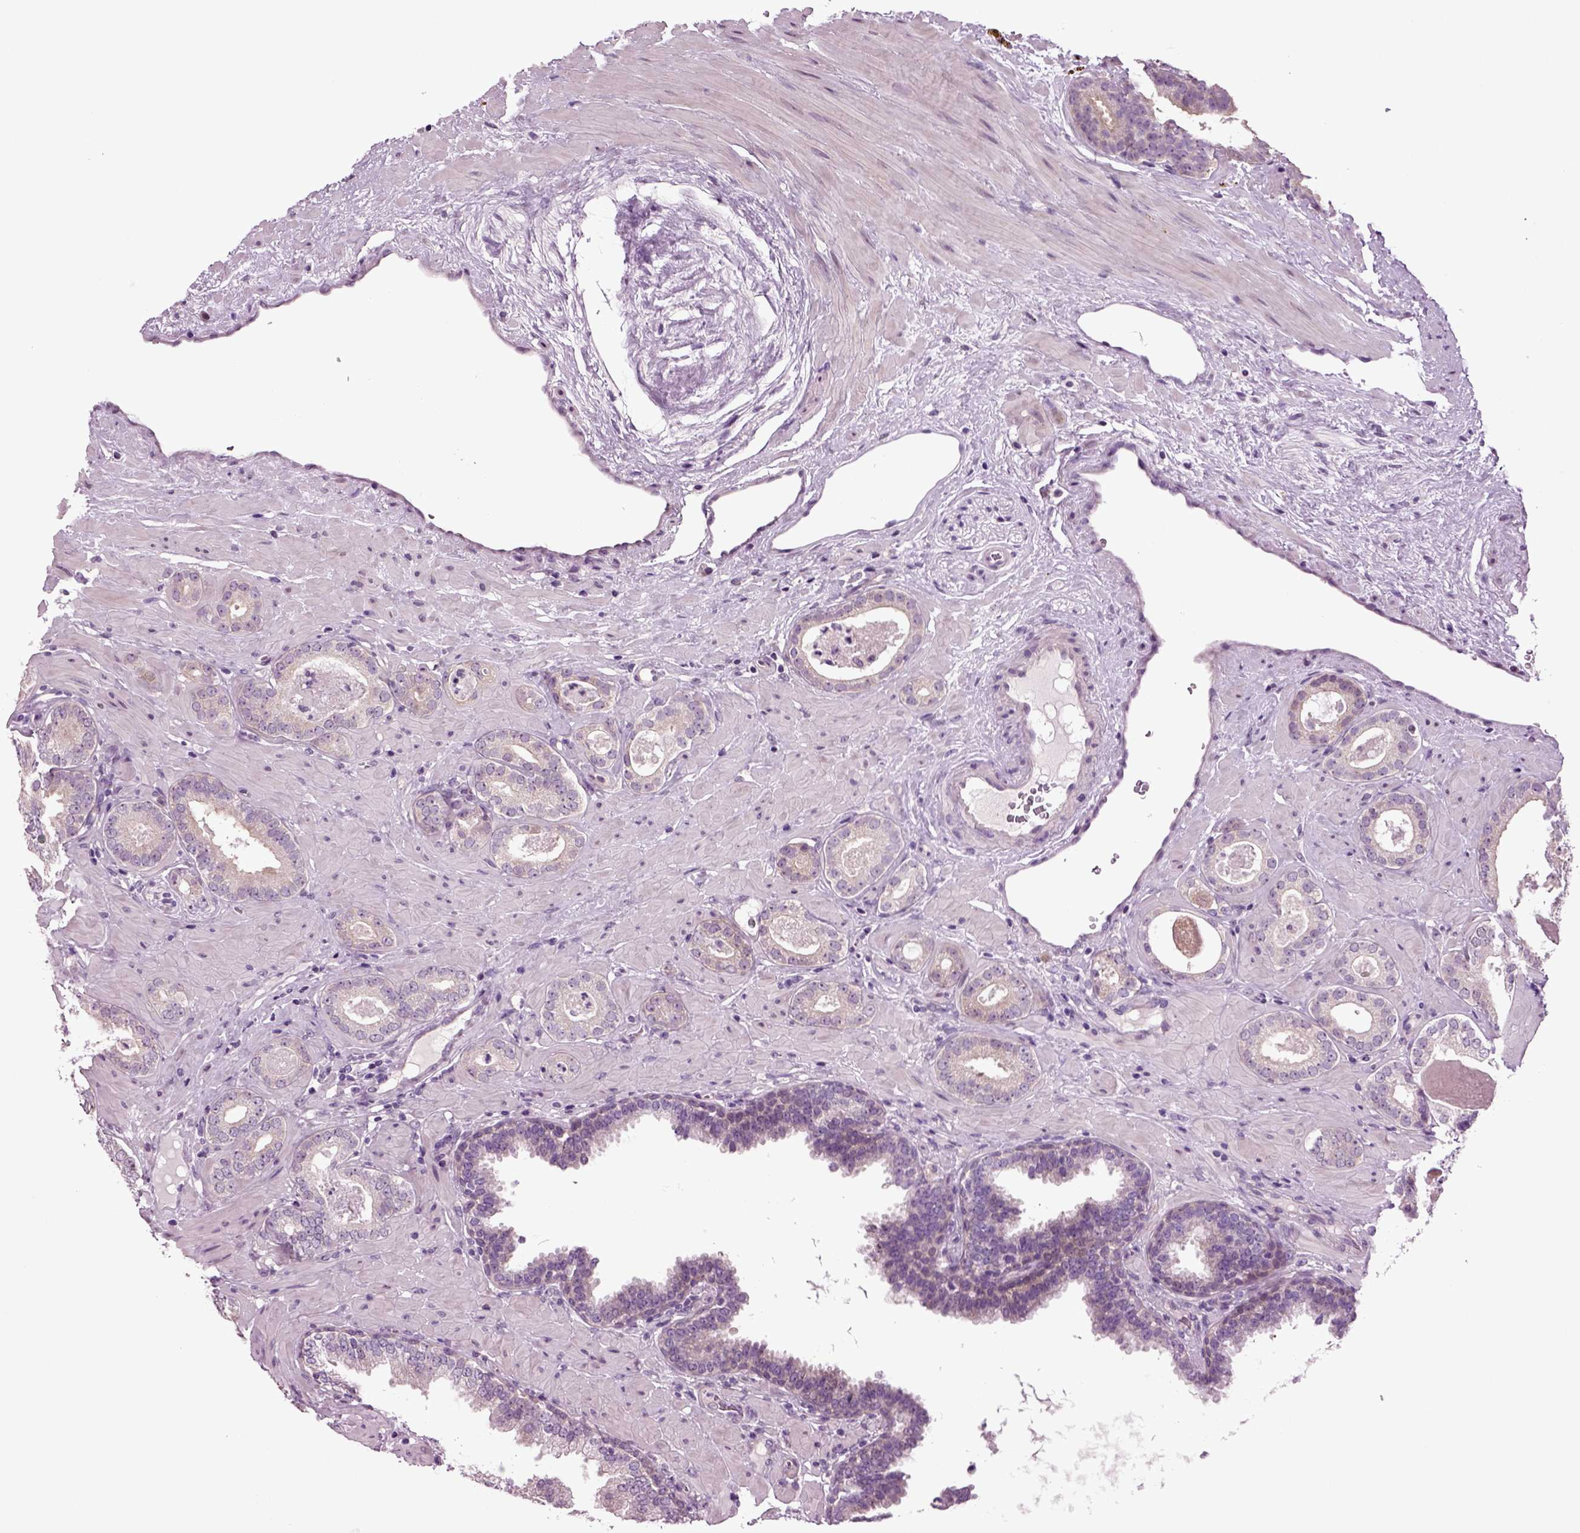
{"staining": {"intensity": "weak", "quantity": "<25%", "location": "cytoplasmic/membranous"}, "tissue": "prostate cancer", "cell_type": "Tumor cells", "image_type": "cancer", "snomed": [{"axis": "morphology", "description": "Adenocarcinoma, Low grade"}, {"axis": "topography", "description": "Prostate"}], "caption": "Immunohistochemical staining of prostate cancer (low-grade adenocarcinoma) shows no significant expression in tumor cells.", "gene": "PLCH2", "patient": {"sex": "male", "age": 60}}